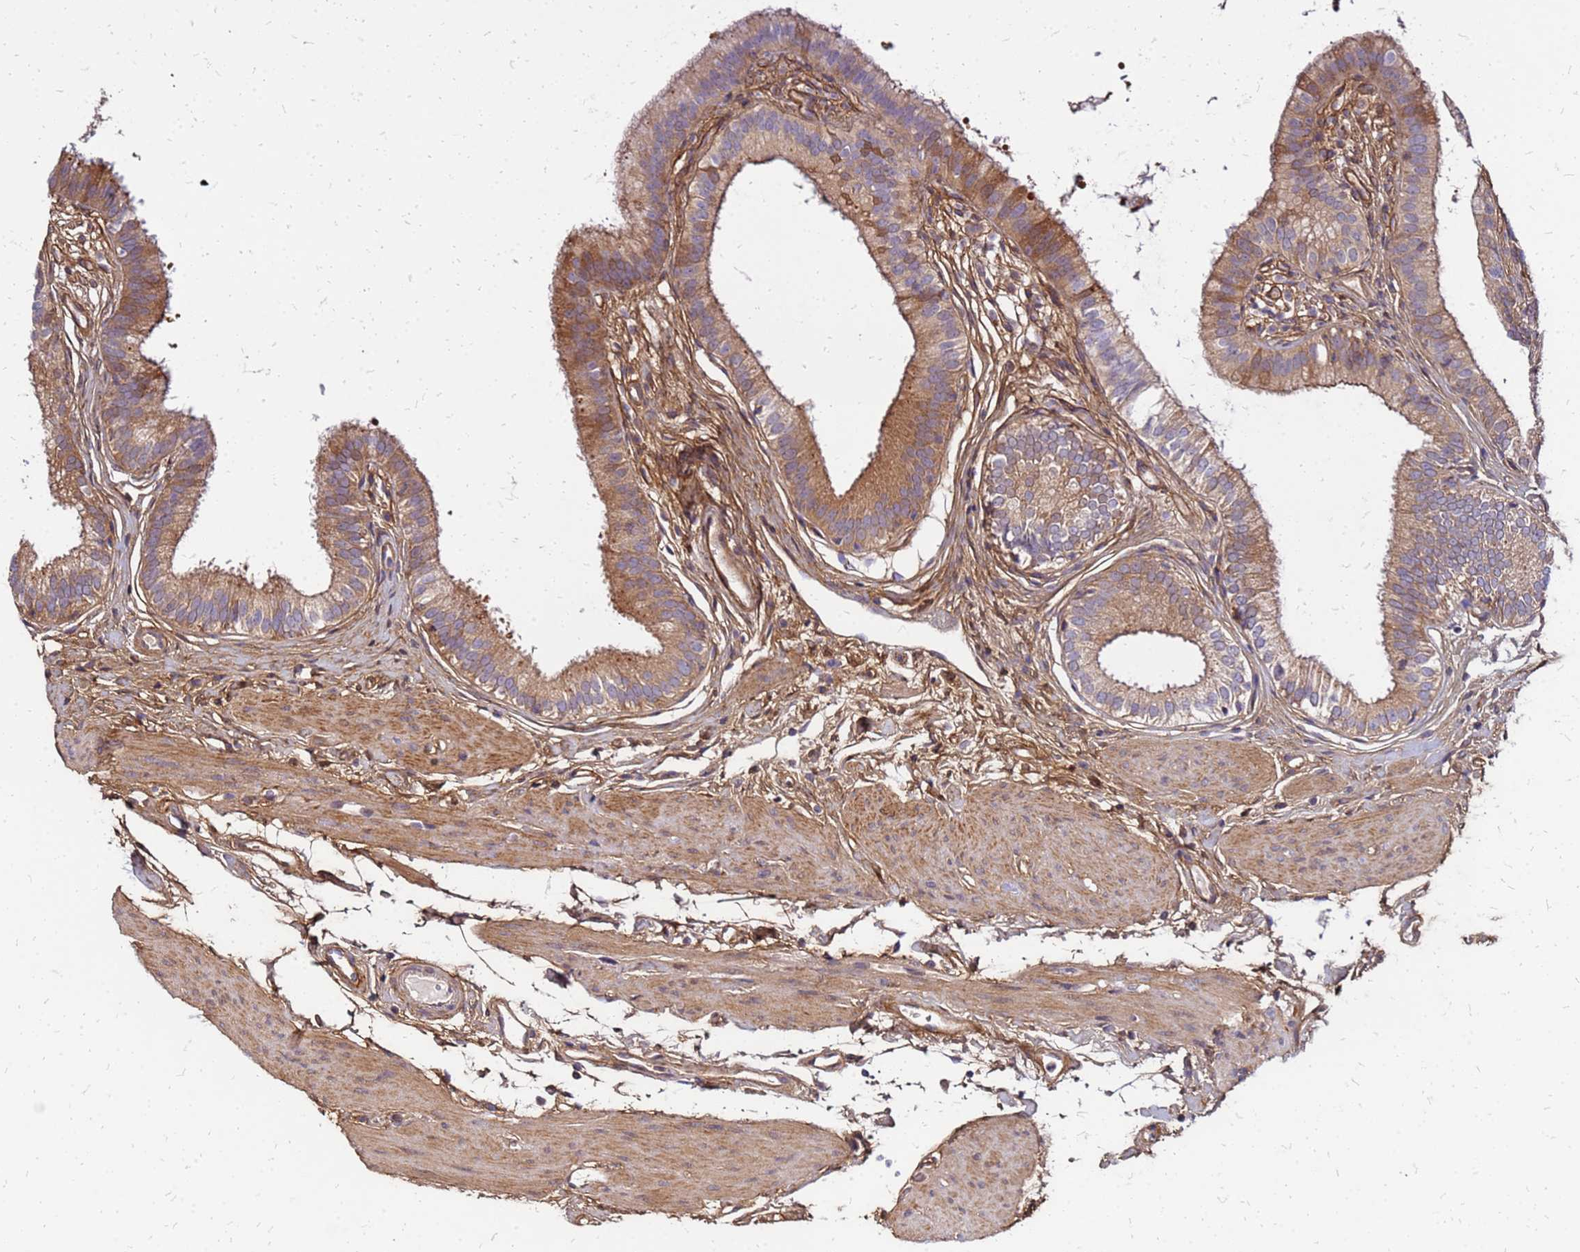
{"staining": {"intensity": "moderate", "quantity": ">75%", "location": "cytoplasmic/membranous"}, "tissue": "gallbladder", "cell_type": "Glandular cells", "image_type": "normal", "snomed": [{"axis": "morphology", "description": "Normal tissue, NOS"}, {"axis": "topography", "description": "Gallbladder"}], "caption": "Gallbladder stained for a protein reveals moderate cytoplasmic/membranous positivity in glandular cells. The protein is stained brown, and the nuclei are stained in blue (DAB IHC with brightfield microscopy, high magnification).", "gene": "CYBC1", "patient": {"sex": "female", "age": 54}}